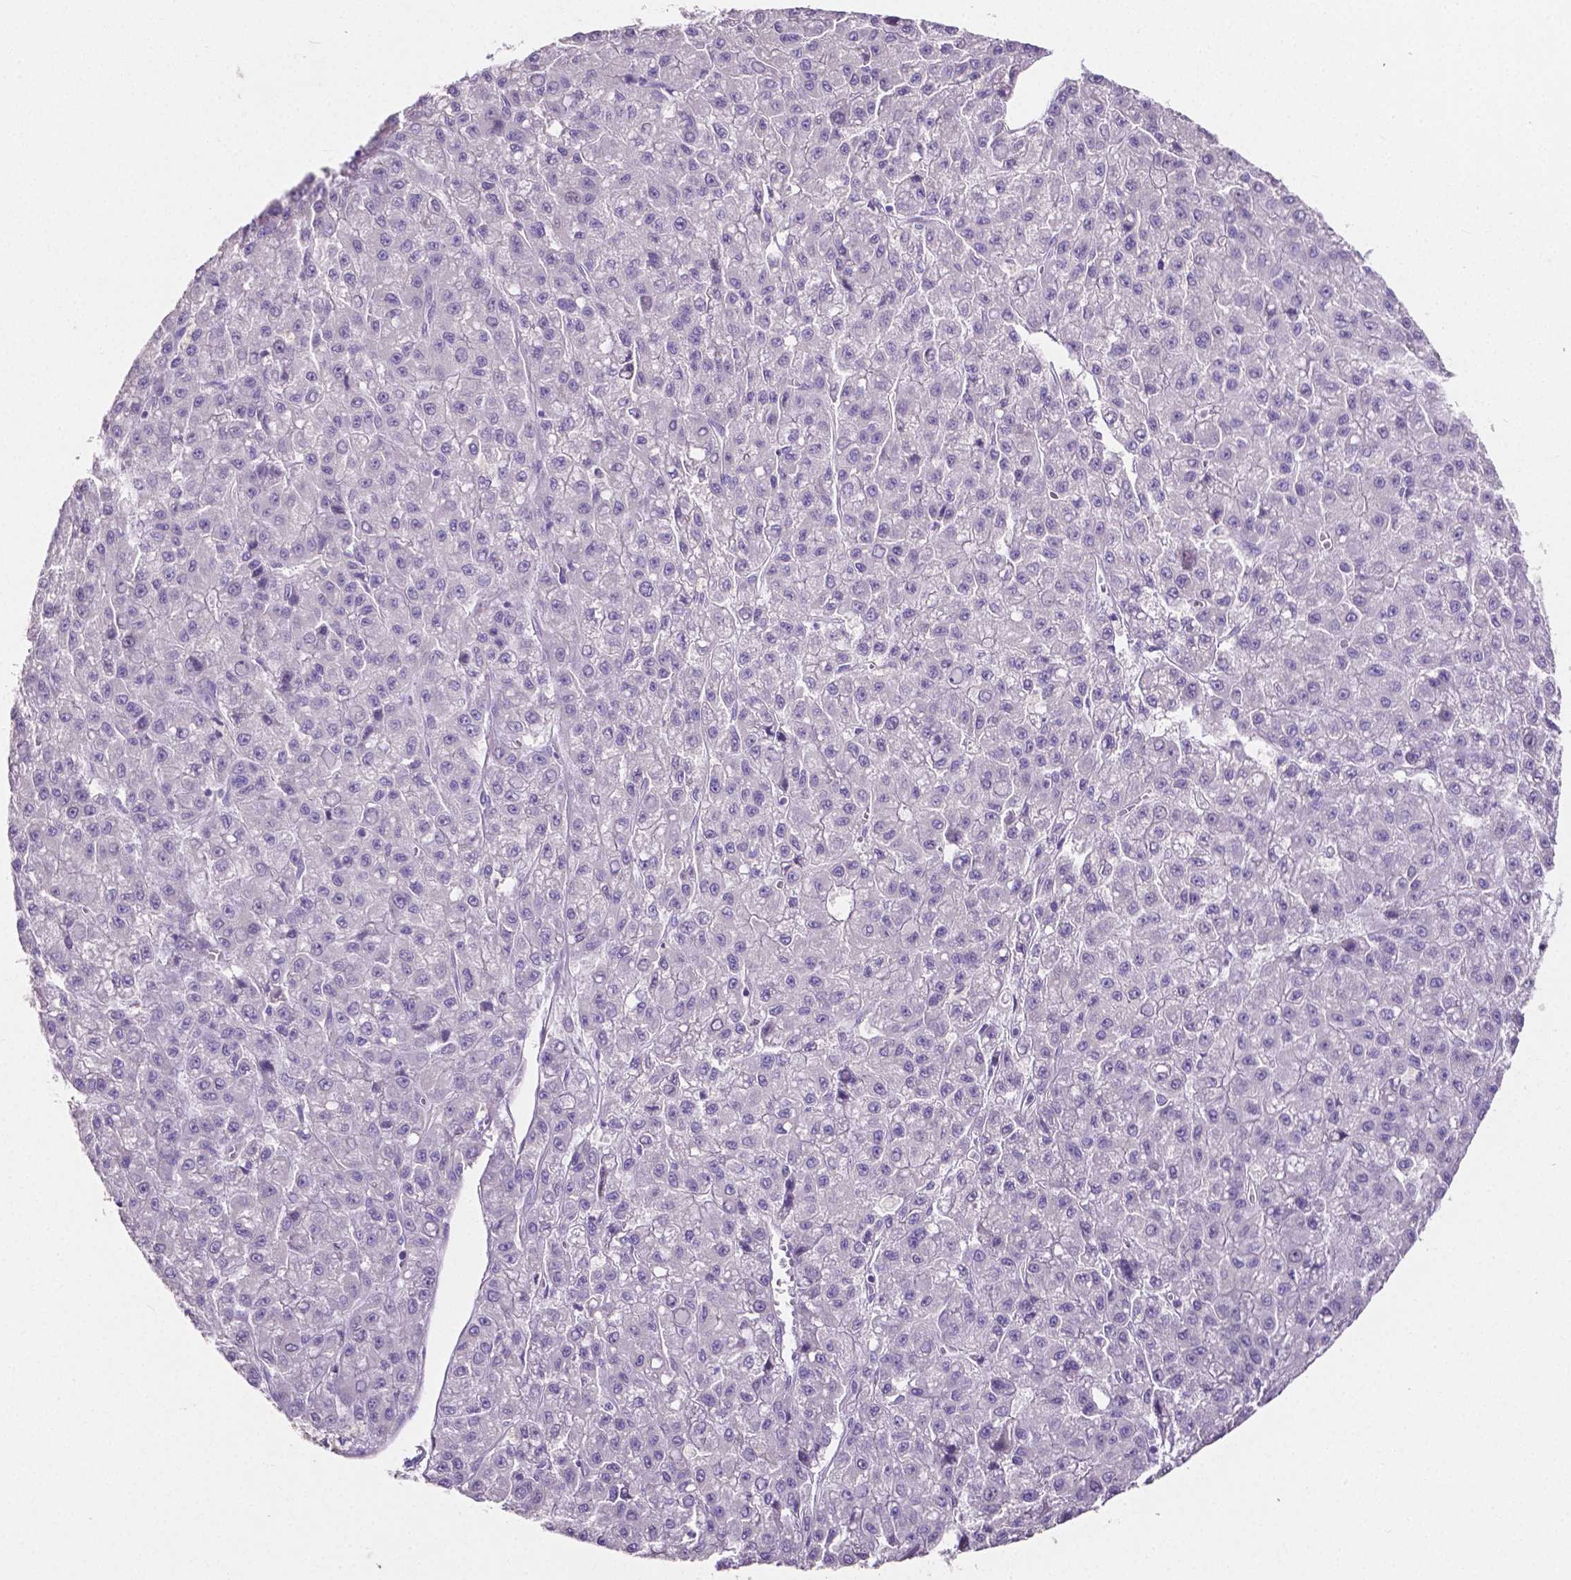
{"staining": {"intensity": "negative", "quantity": "none", "location": "none"}, "tissue": "liver cancer", "cell_type": "Tumor cells", "image_type": "cancer", "snomed": [{"axis": "morphology", "description": "Carcinoma, Hepatocellular, NOS"}, {"axis": "topography", "description": "Liver"}], "caption": "The IHC histopathology image has no significant staining in tumor cells of hepatocellular carcinoma (liver) tissue.", "gene": "SLC22A2", "patient": {"sex": "male", "age": 70}}